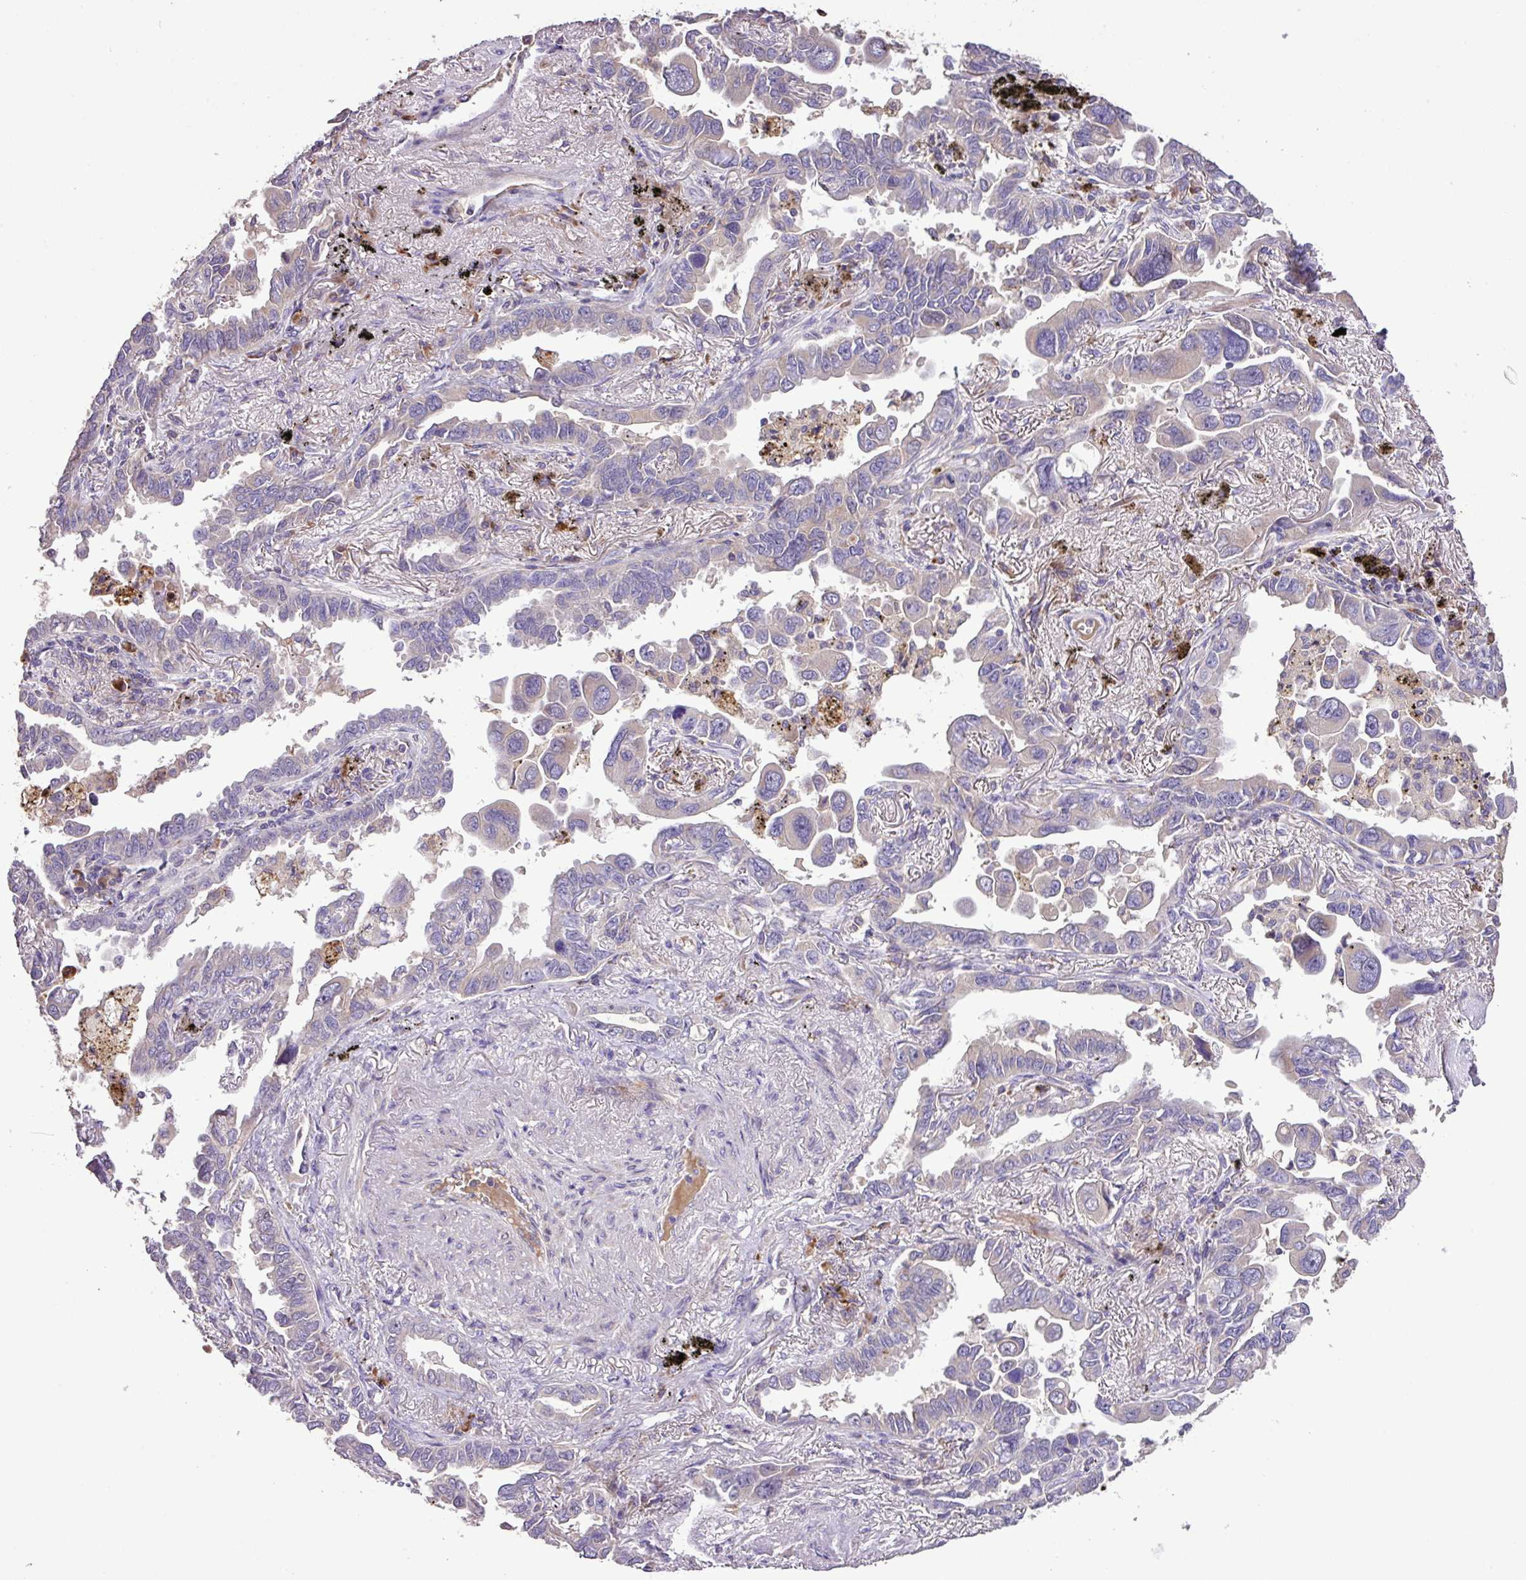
{"staining": {"intensity": "negative", "quantity": "none", "location": "none"}, "tissue": "lung cancer", "cell_type": "Tumor cells", "image_type": "cancer", "snomed": [{"axis": "morphology", "description": "Adenocarcinoma, NOS"}, {"axis": "topography", "description": "Lung"}], "caption": "IHC of lung cancer exhibits no positivity in tumor cells.", "gene": "ZNF266", "patient": {"sex": "male", "age": 67}}